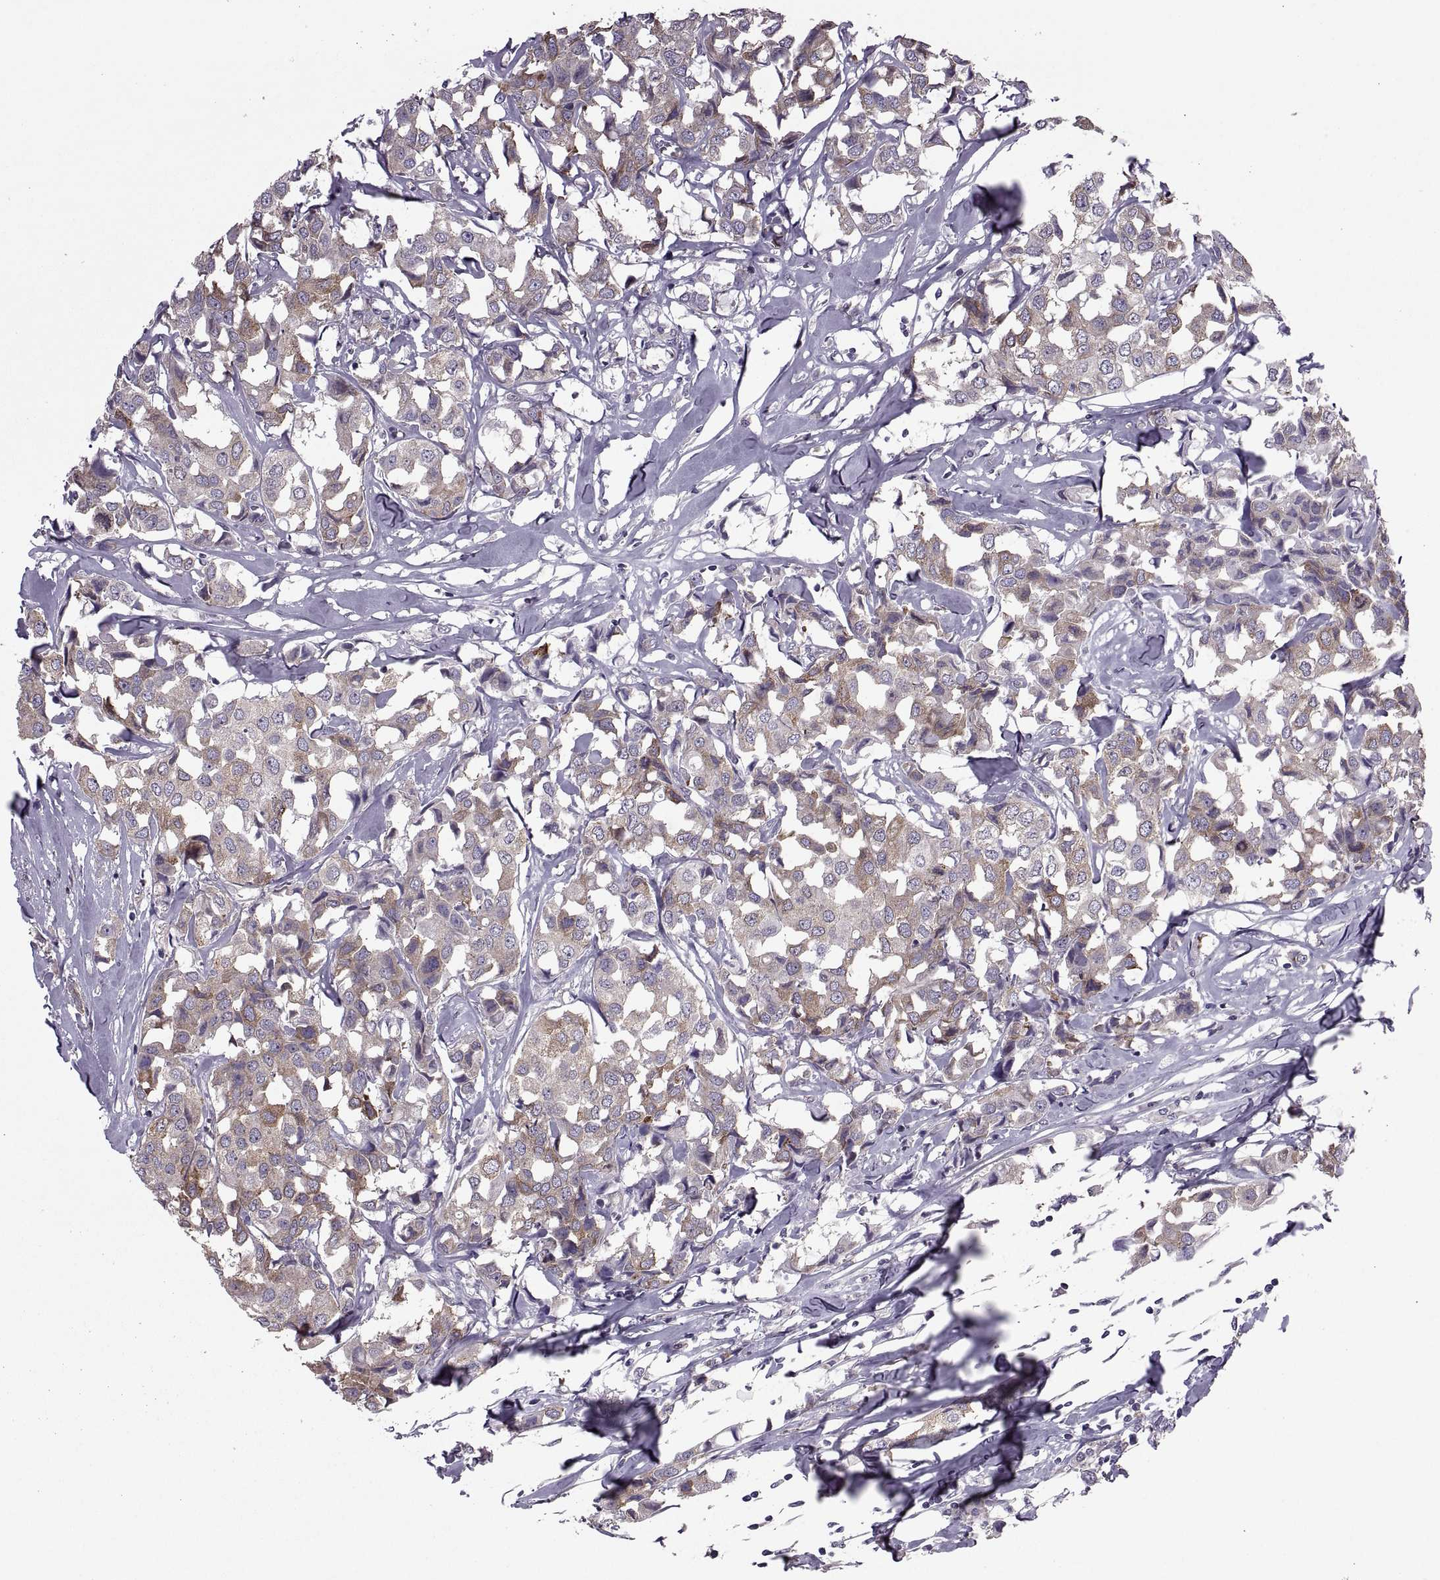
{"staining": {"intensity": "moderate", "quantity": "25%-75%", "location": "cytoplasmic/membranous"}, "tissue": "breast cancer", "cell_type": "Tumor cells", "image_type": "cancer", "snomed": [{"axis": "morphology", "description": "Duct carcinoma"}, {"axis": "topography", "description": "Breast"}], "caption": "Breast infiltrating ductal carcinoma stained for a protein (brown) reveals moderate cytoplasmic/membranous positive staining in approximately 25%-75% of tumor cells.", "gene": "PABPC1", "patient": {"sex": "female", "age": 80}}